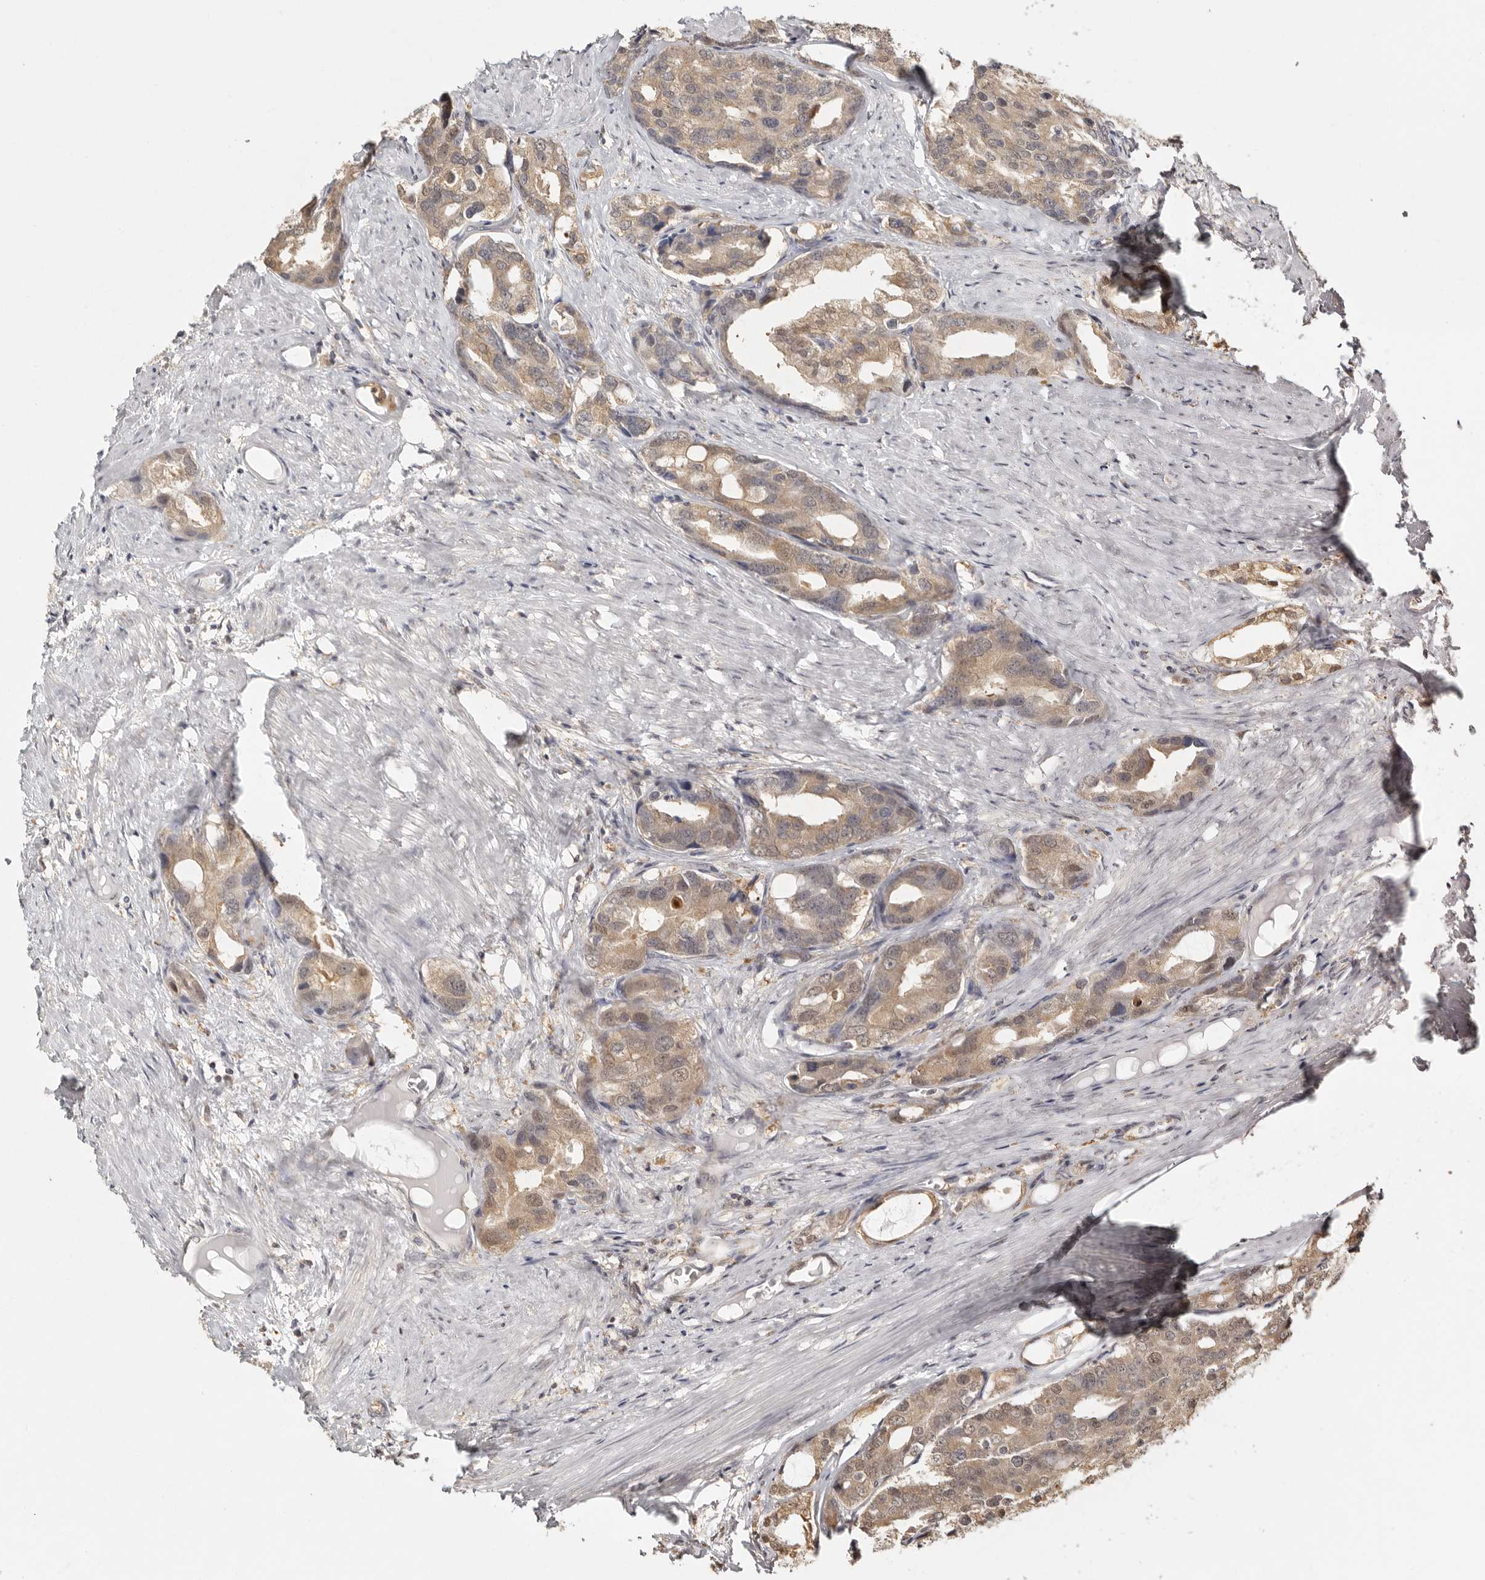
{"staining": {"intensity": "moderate", "quantity": ">75%", "location": "cytoplasmic/membranous,nuclear"}, "tissue": "prostate cancer", "cell_type": "Tumor cells", "image_type": "cancer", "snomed": [{"axis": "morphology", "description": "Adenocarcinoma, High grade"}, {"axis": "topography", "description": "Prostate"}], "caption": "High-magnification brightfield microscopy of prostate cancer stained with DAB (brown) and counterstained with hematoxylin (blue). tumor cells exhibit moderate cytoplasmic/membranous and nuclear expression is seen in about>75% of cells.", "gene": "PSMA5", "patient": {"sex": "male", "age": 50}}